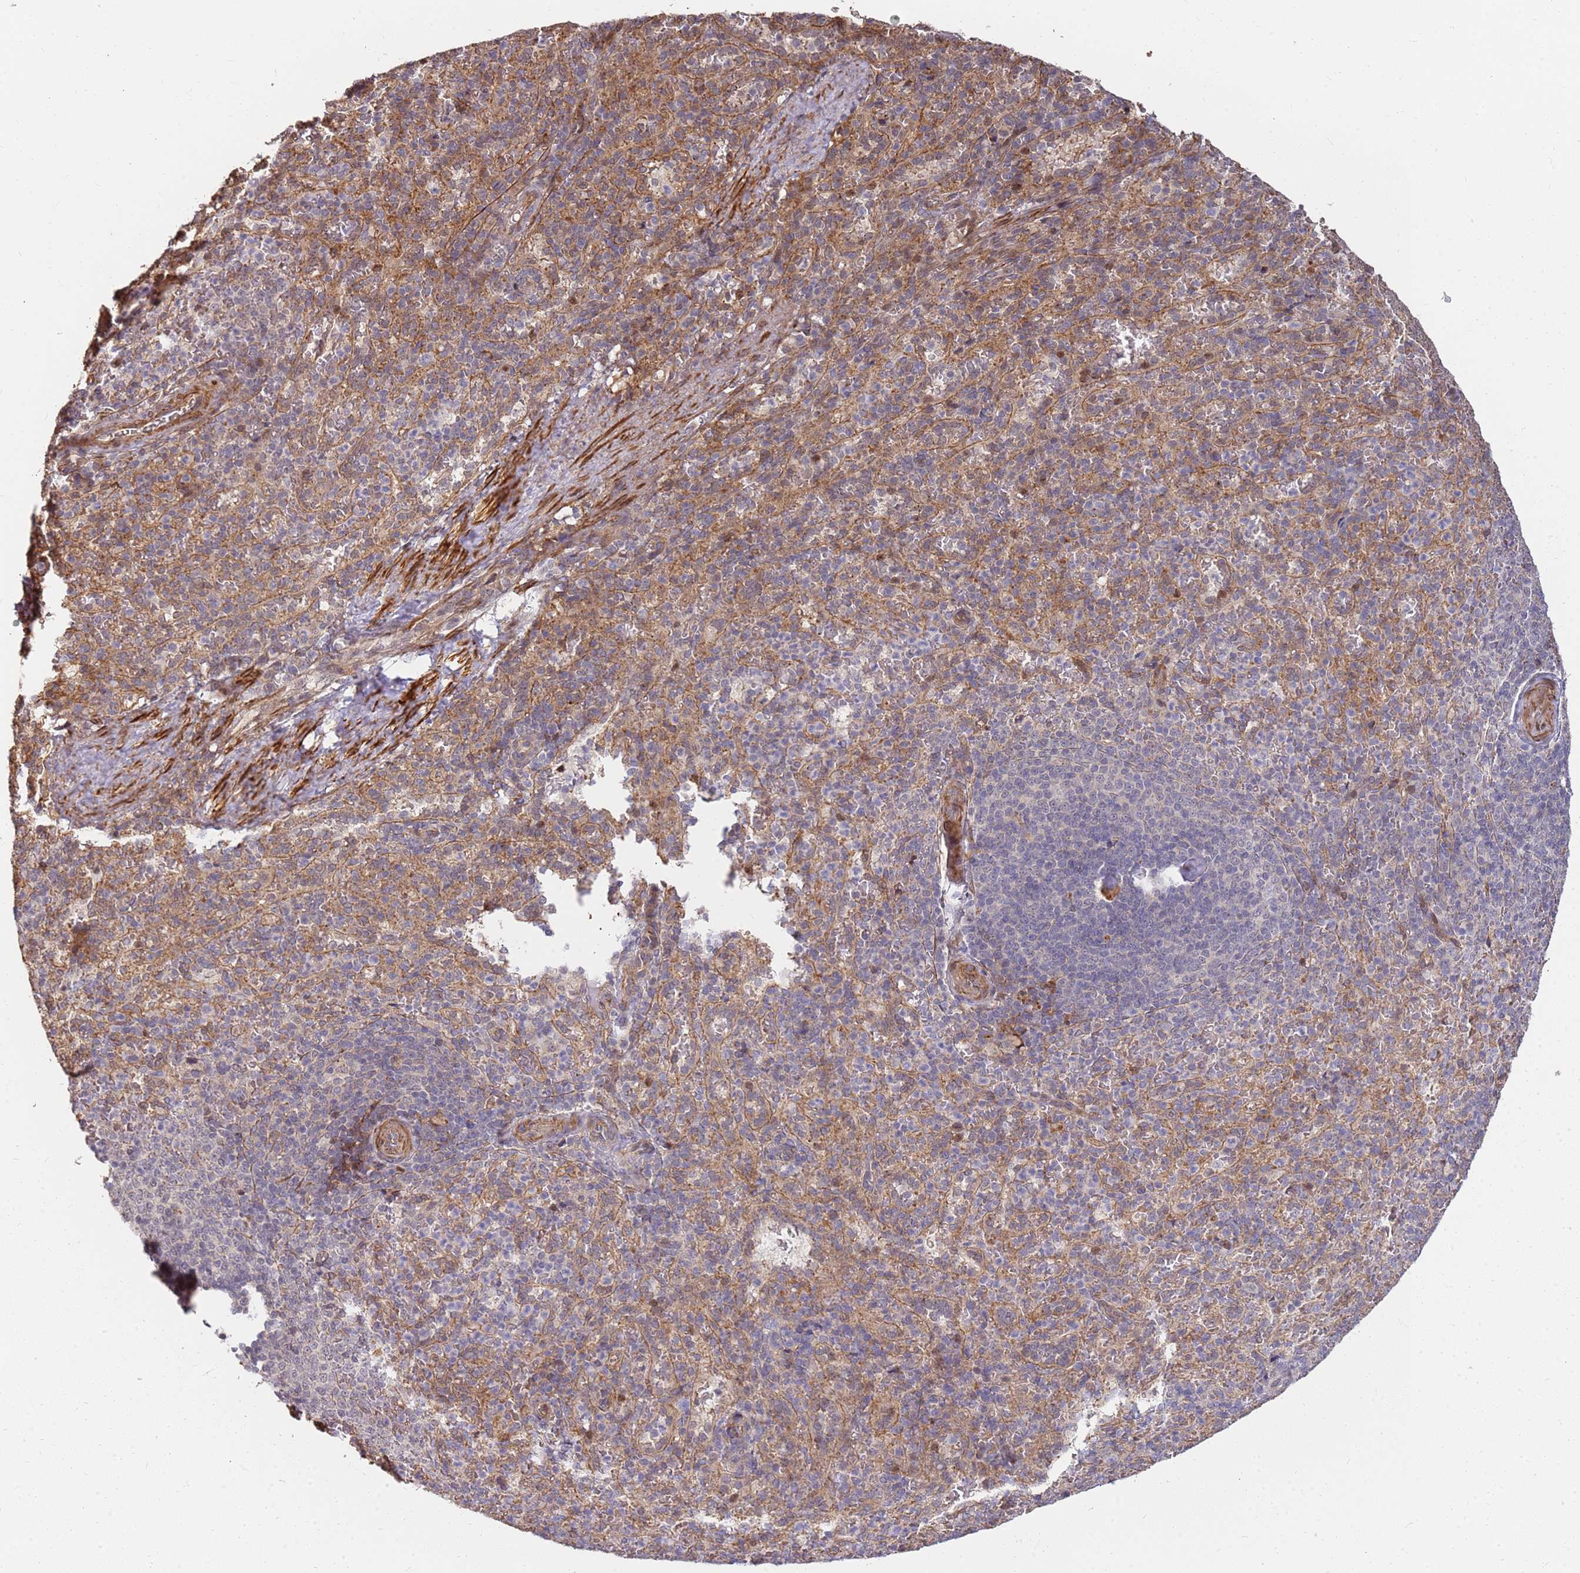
{"staining": {"intensity": "negative", "quantity": "none", "location": "none"}, "tissue": "spleen", "cell_type": "Cells in red pulp", "image_type": "normal", "snomed": [{"axis": "morphology", "description": "Normal tissue, NOS"}, {"axis": "topography", "description": "Spleen"}], "caption": "DAB (3,3'-diaminobenzidine) immunohistochemical staining of normal spleen demonstrates no significant positivity in cells in red pulp. (Immunohistochemistry (ihc), brightfield microscopy, high magnification).", "gene": "ST18", "patient": {"sex": "female", "age": 21}}